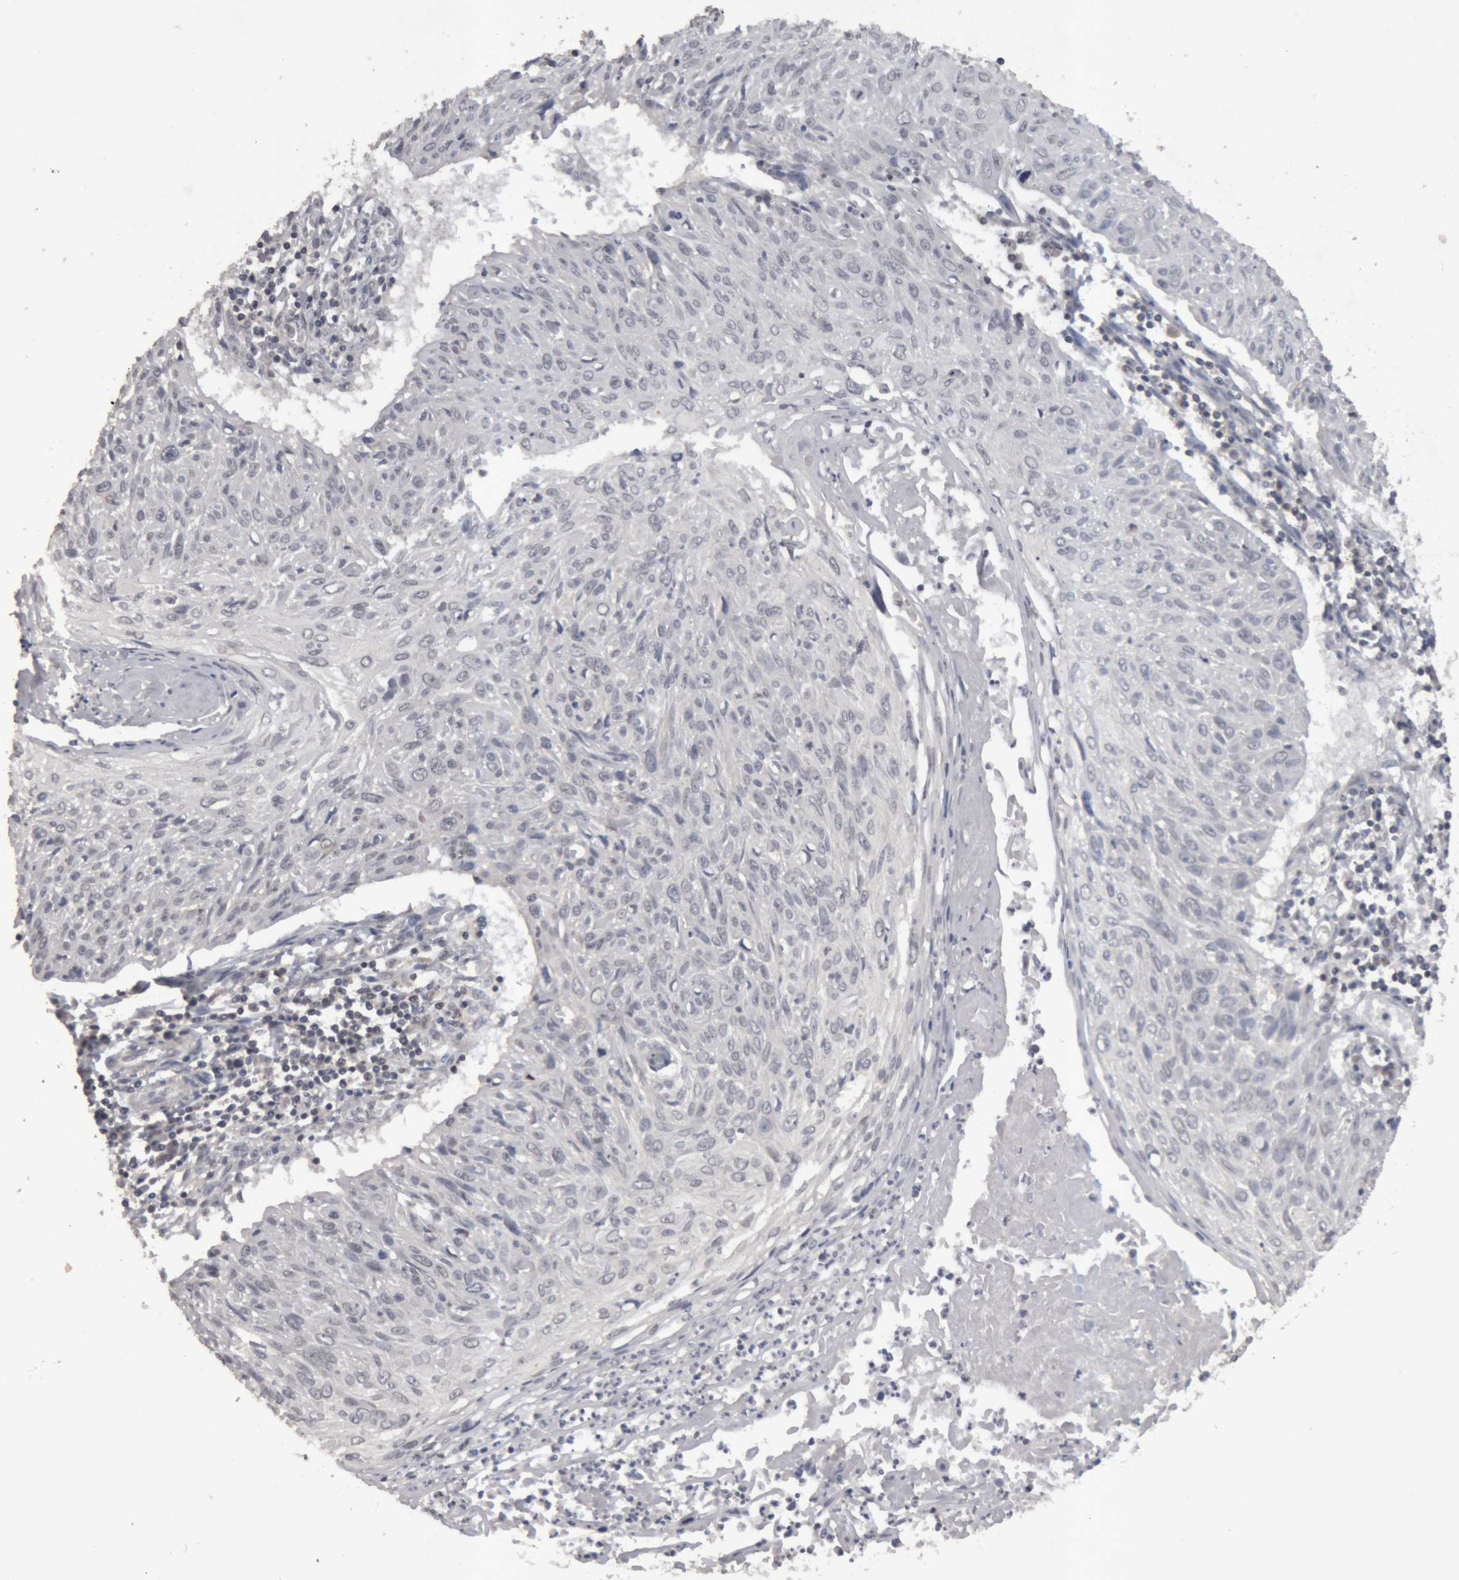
{"staining": {"intensity": "negative", "quantity": "none", "location": "none"}, "tissue": "cervical cancer", "cell_type": "Tumor cells", "image_type": "cancer", "snomed": [{"axis": "morphology", "description": "Squamous cell carcinoma, NOS"}, {"axis": "topography", "description": "Cervix"}], "caption": "High power microscopy image of an IHC photomicrograph of cervical squamous cell carcinoma, revealing no significant expression in tumor cells. (DAB (3,3'-diaminobenzidine) immunohistochemistry visualized using brightfield microscopy, high magnification).", "gene": "NFATC2", "patient": {"sex": "female", "age": 51}}